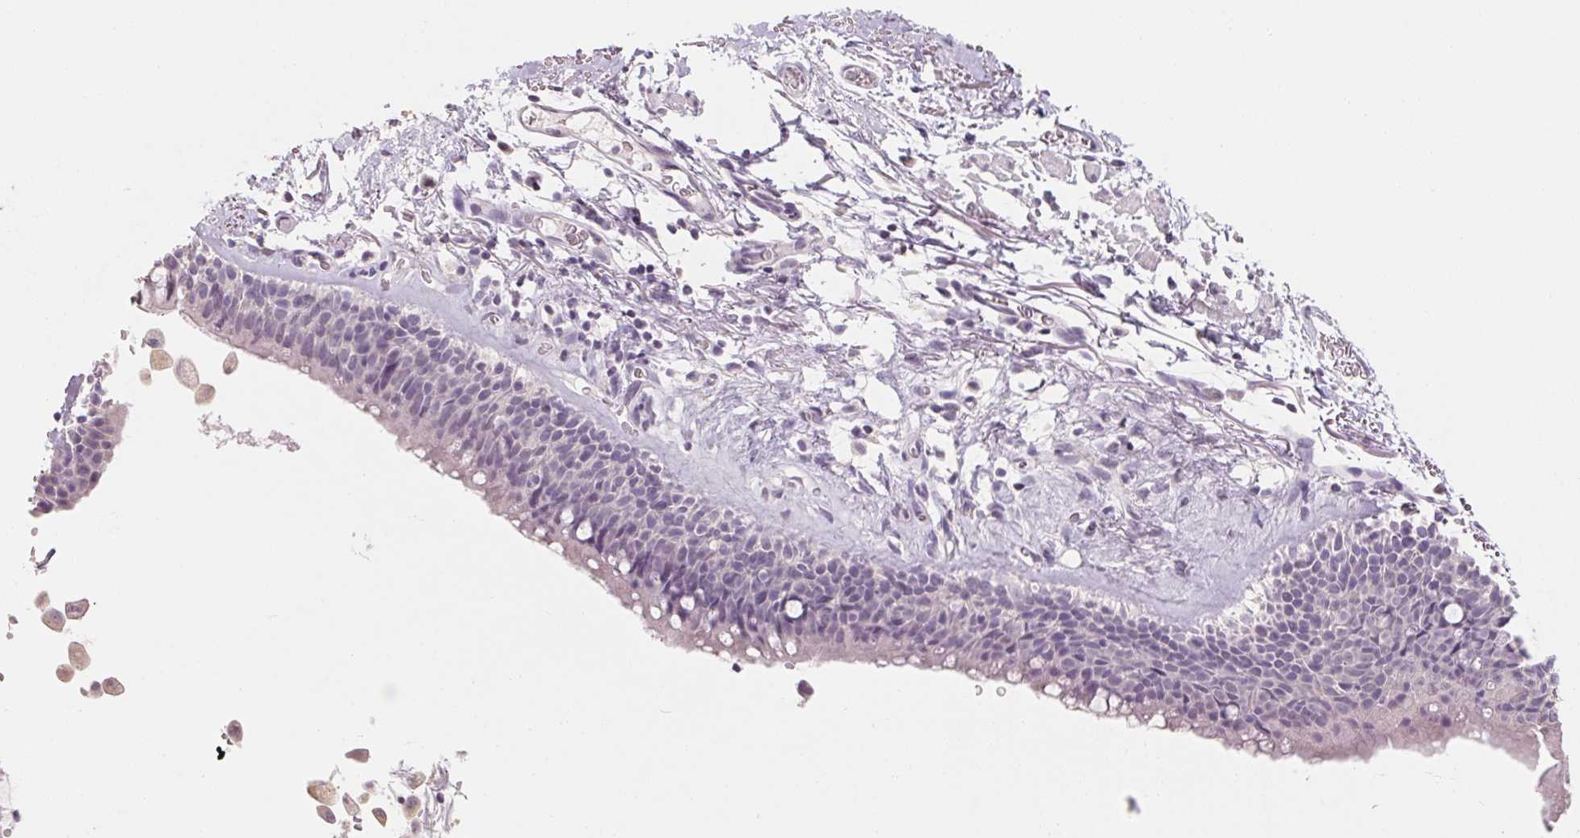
{"staining": {"intensity": "negative", "quantity": "none", "location": "none"}, "tissue": "bronchus", "cell_type": "Respiratory epithelial cells", "image_type": "normal", "snomed": [{"axis": "morphology", "description": "Normal tissue, NOS"}, {"axis": "topography", "description": "Cartilage tissue"}, {"axis": "topography", "description": "Bronchus"}], "caption": "DAB immunohistochemical staining of unremarkable human bronchus reveals no significant positivity in respiratory epithelial cells. (Stains: DAB immunohistochemistry (IHC) with hematoxylin counter stain, Microscopy: brightfield microscopy at high magnification).", "gene": "CAPZA3", "patient": {"sex": "female", "age": 79}}